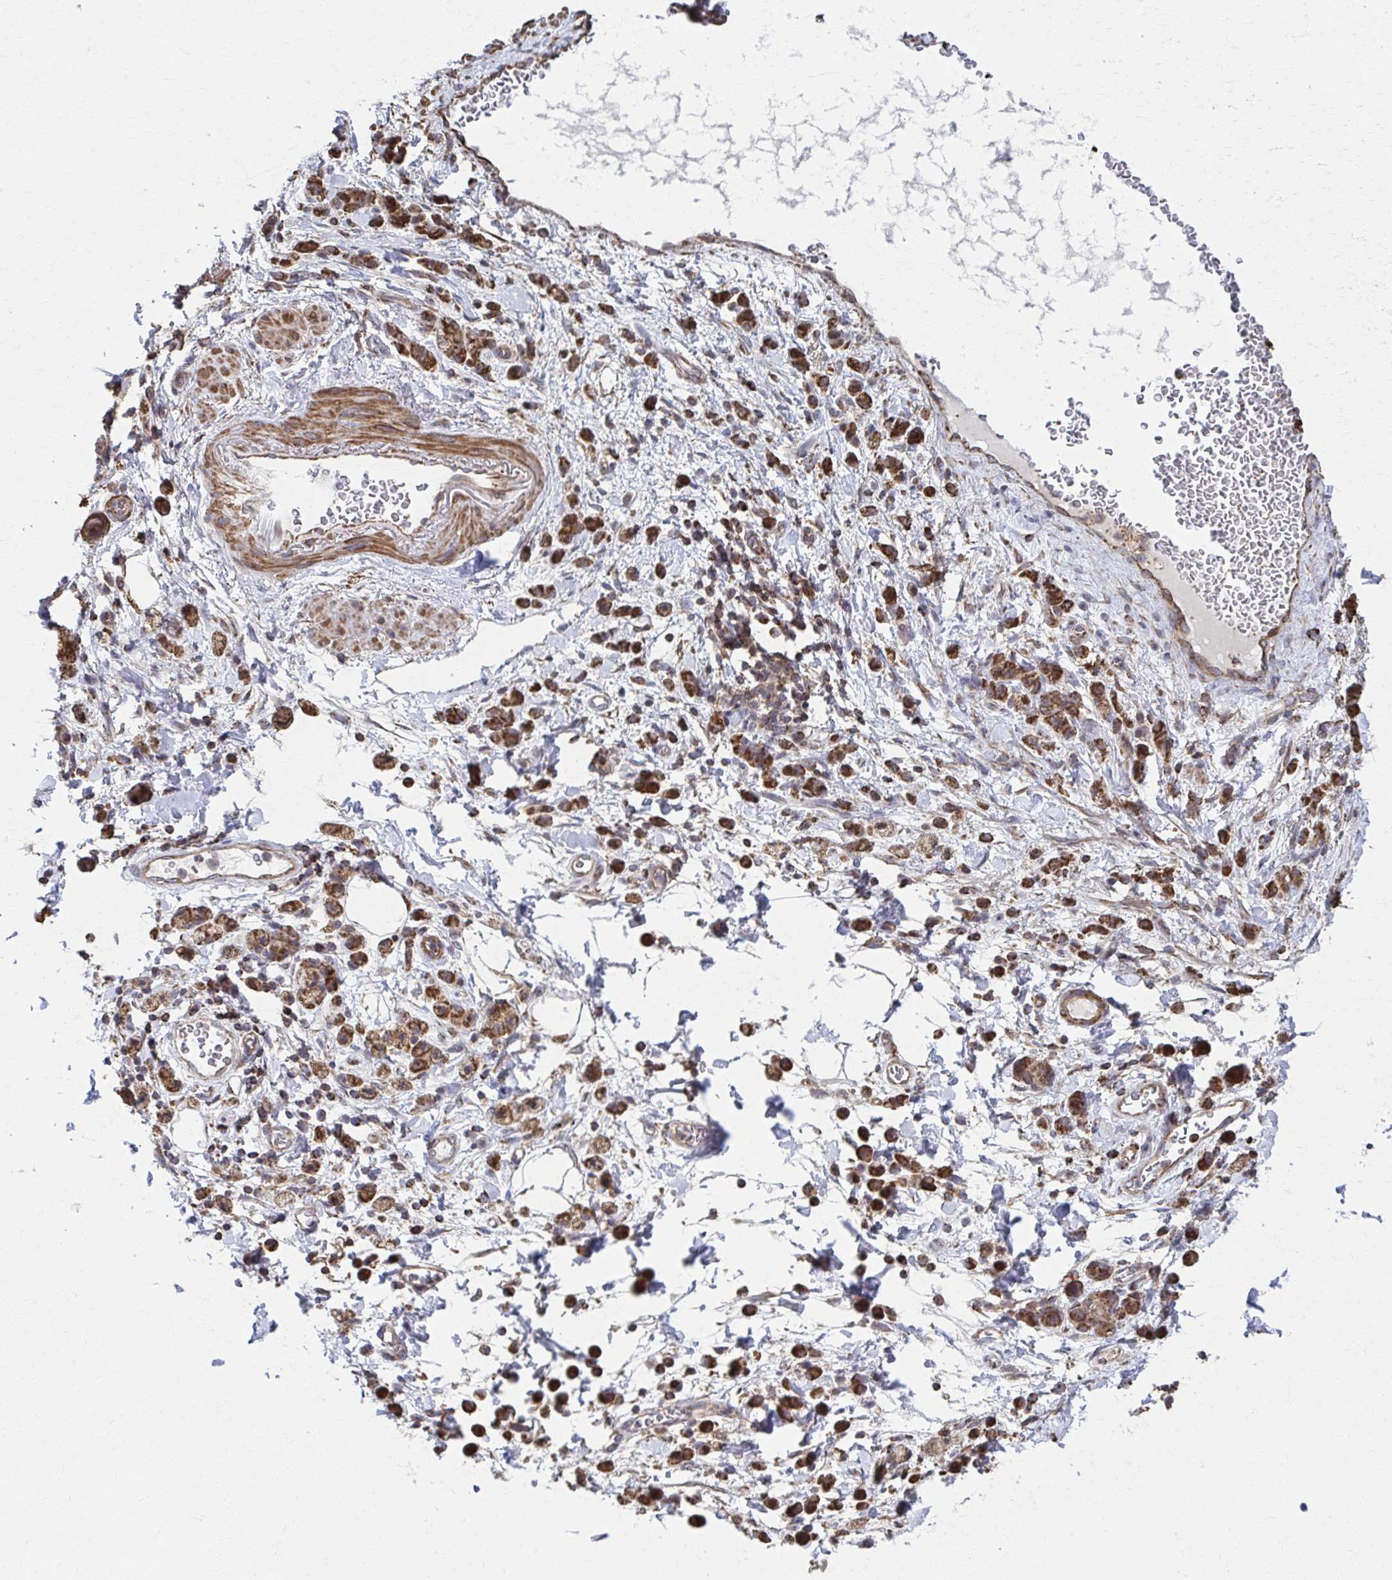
{"staining": {"intensity": "moderate", "quantity": ">75%", "location": "cytoplasmic/membranous"}, "tissue": "stomach cancer", "cell_type": "Tumor cells", "image_type": "cancer", "snomed": [{"axis": "morphology", "description": "Adenocarcinoma, NOS"}, {"axis": "topography", "description": "Stomach"}], "caption": "Adenocarcinoma (stomach) stained with a brown dye reveals moderate cytoplasmic/membranous positive staining in about >75% of tumor cells.", "gene": "KLHL34", "patient": {"sex": "male", "age": 77}}